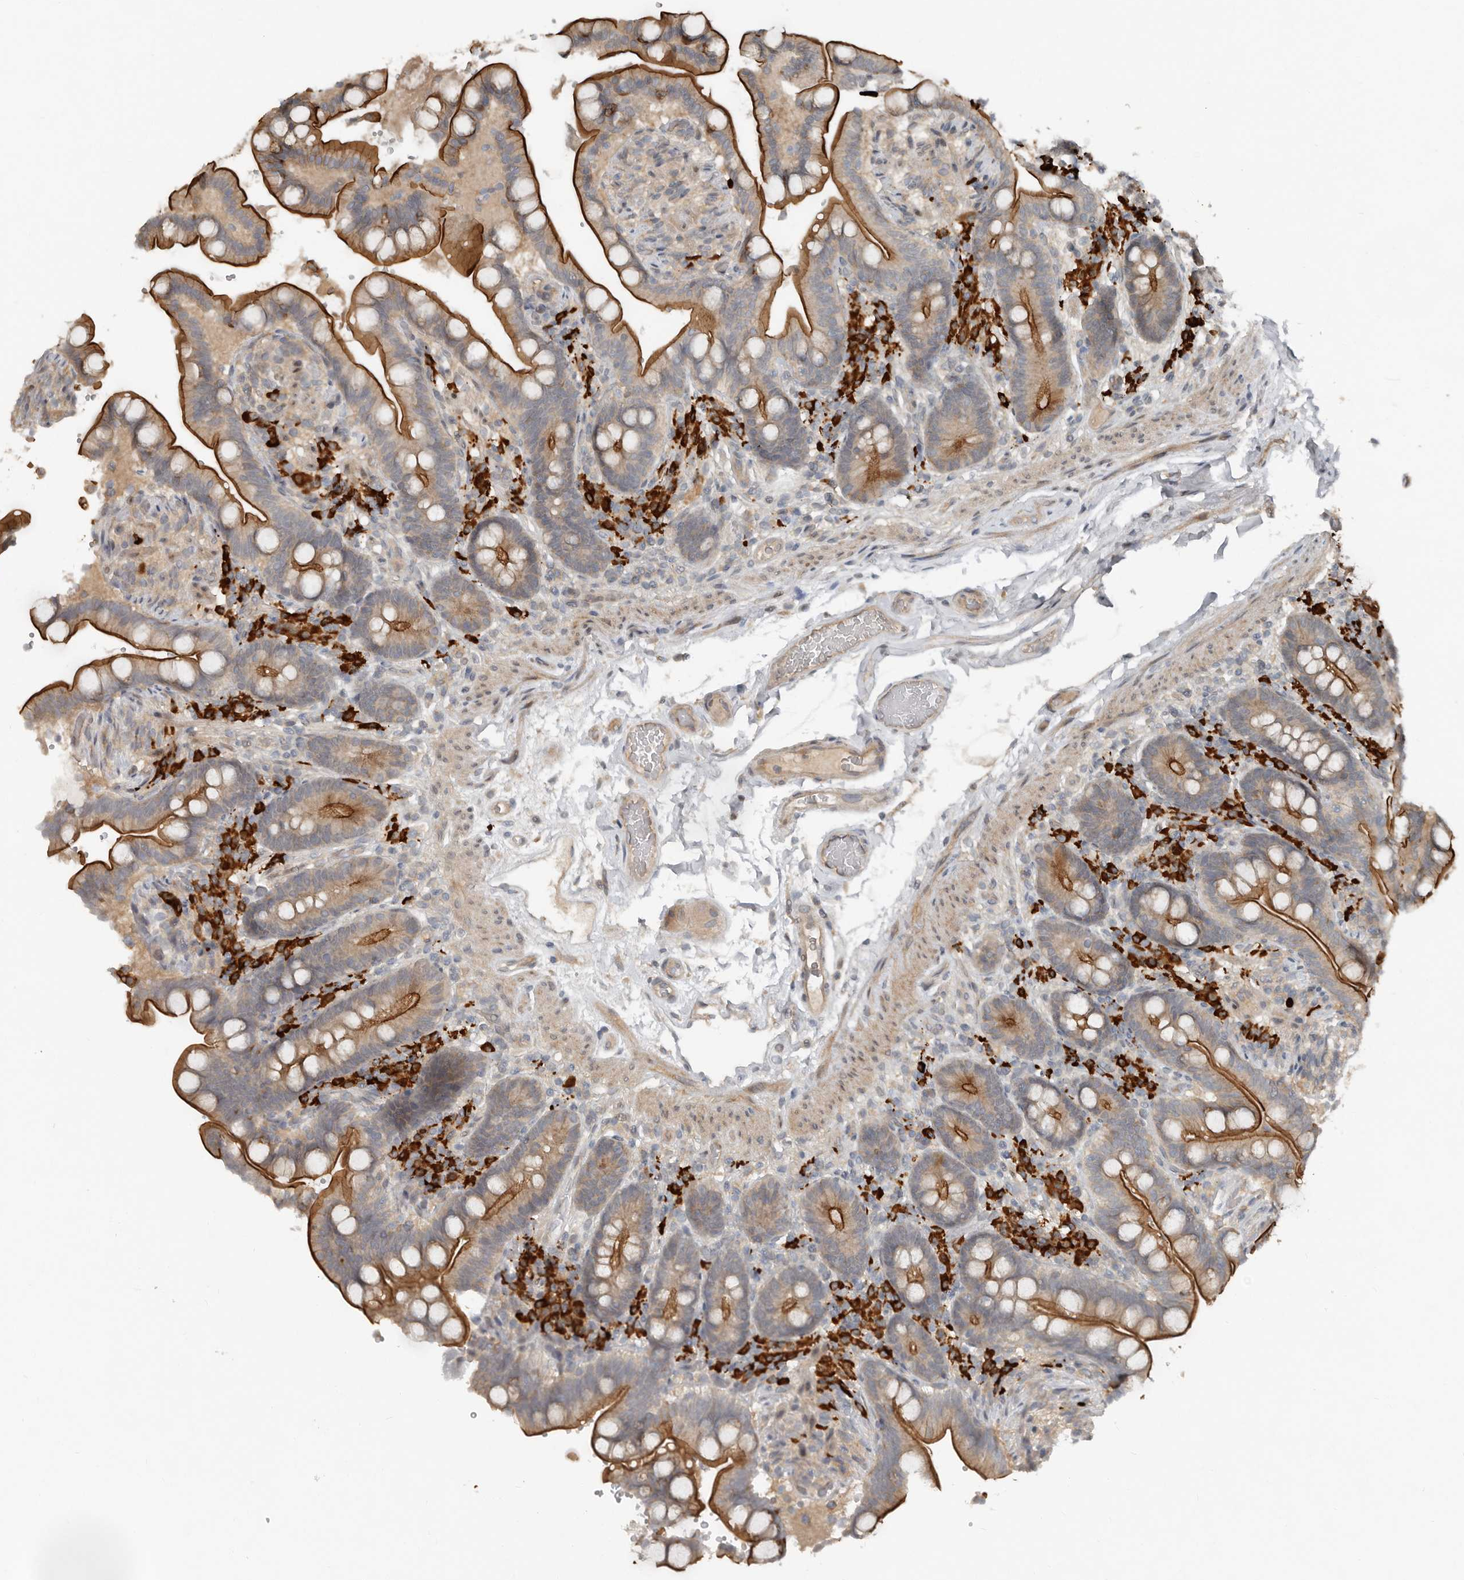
{"staining": {"intensity": "weak", "quantity": ">75%", "location": "cytoplasmic/membranous"}, "tissue": "colon", "cell_type": "Endothelial cells", "image_type": "normal", "snomed": [{"axis": "morphology", "description": "Normal tissue, NOS"}, {"axis": "topography", "description": "Smooth muscle"}, {"axis": "topography", "description": "Colon"}], "caption": "Immunohistochemistry (IHC) staining of normal colon, which reveals low levels of weak cytoplasmic/membranous staining in about >75% of endothelial cells indicating weak cytoplasmic/membranous protein staining. The staining was performed using DAB (3,3'-diaminobenzidine) (brown) for protein detection and nuclei were counterstained in hematoxylin (blue).", "gene": "TEAD3", "patient": {"sex": "male", "age": 73}}